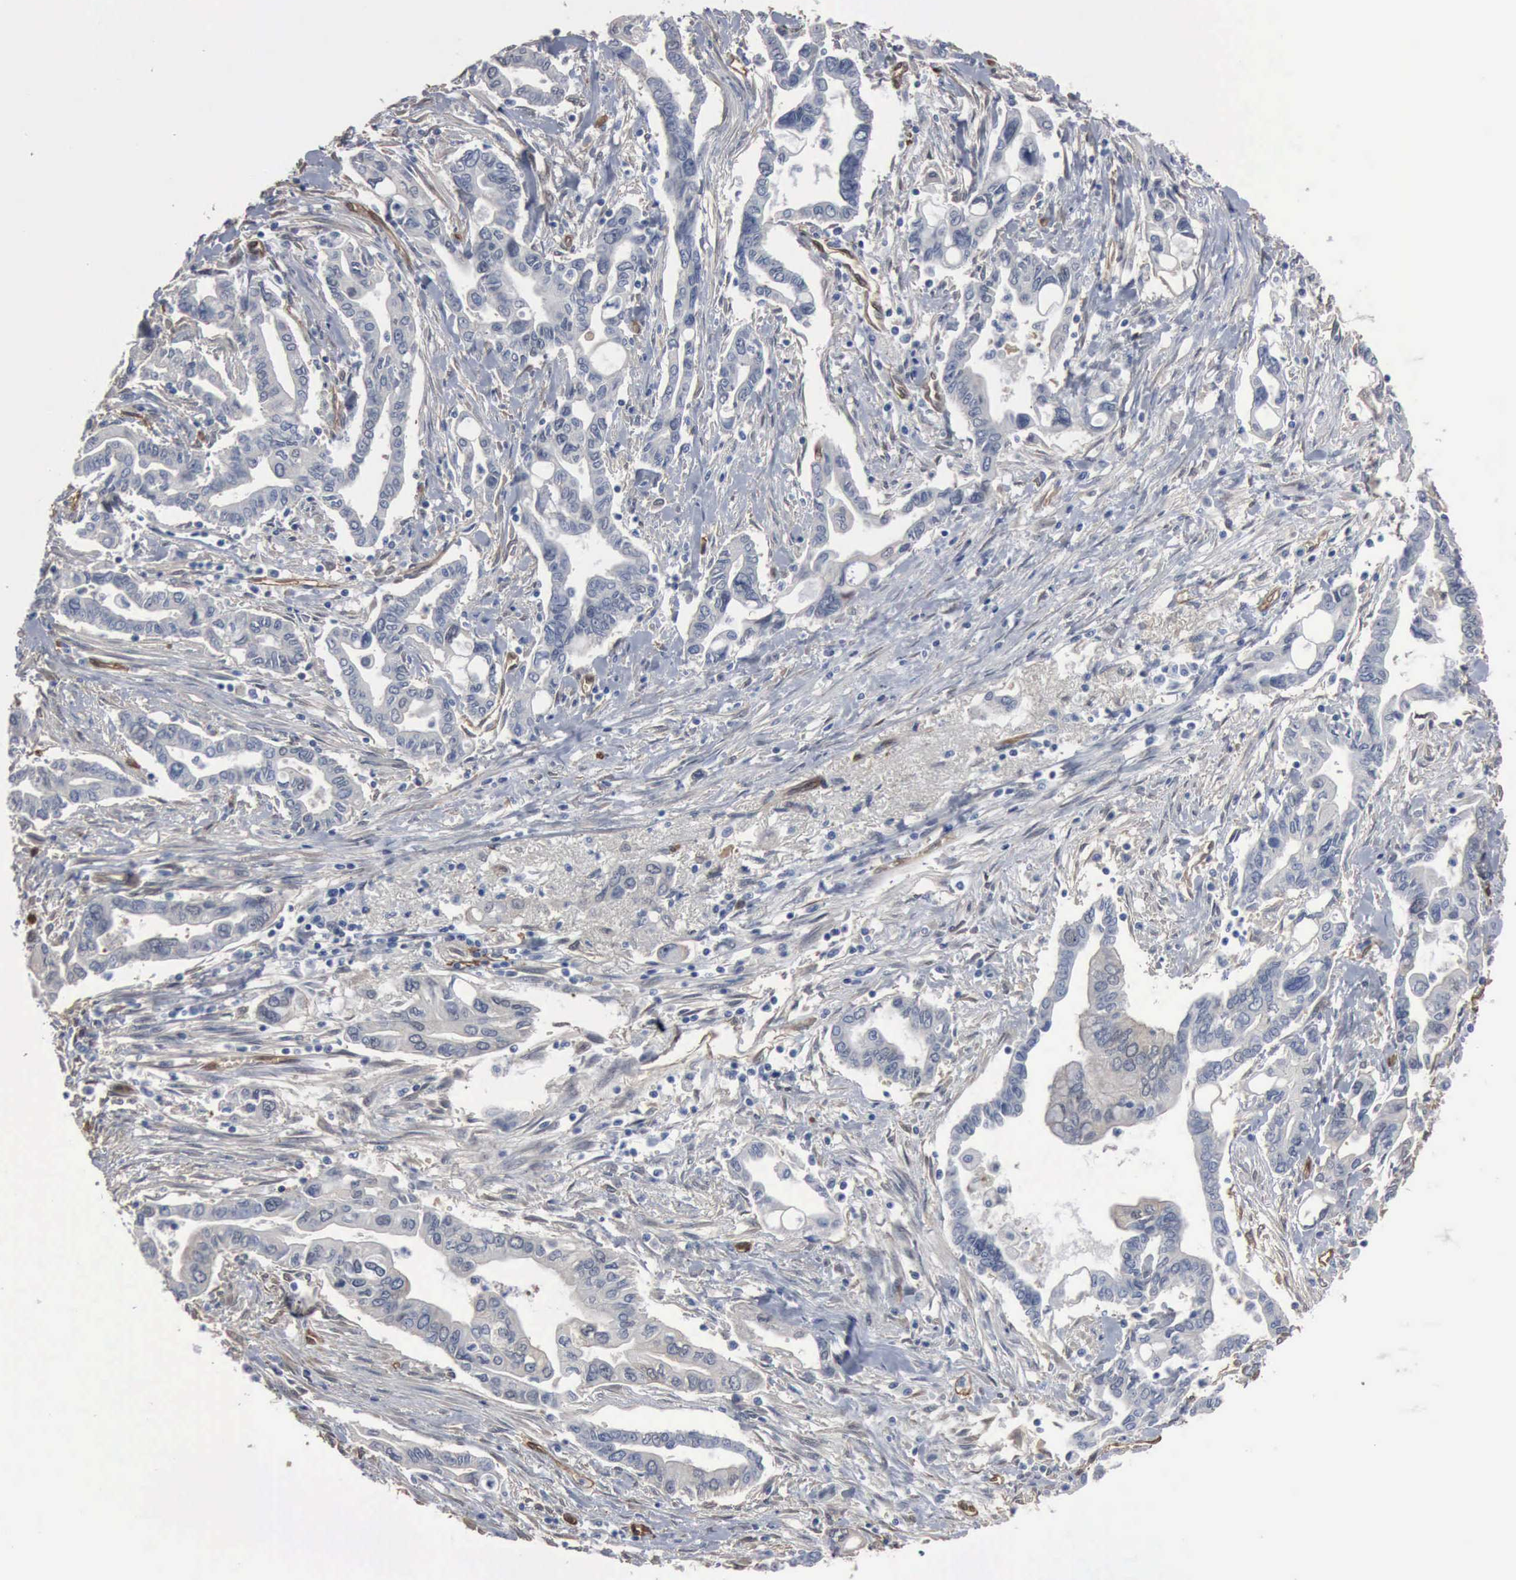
{"staining": {"intensity": "negative", "quantity": "none", "location": "none"}, "tissue": "pancreatic cancer", "cell_type": "Tumor cells", "image_type": "cancer", "snomed": [{"axis": "morphology", "description": "Adenocarcinoma, NOS"}, {"axis": "topography", "description": "Pancreas"}], "caption": "Micrograph shows no protein expression in tumor cells of adenocarcinoma (pancreatic) tissue.", "gene": "FSCN1", "patient": {"sex": "female", "age": 57}}